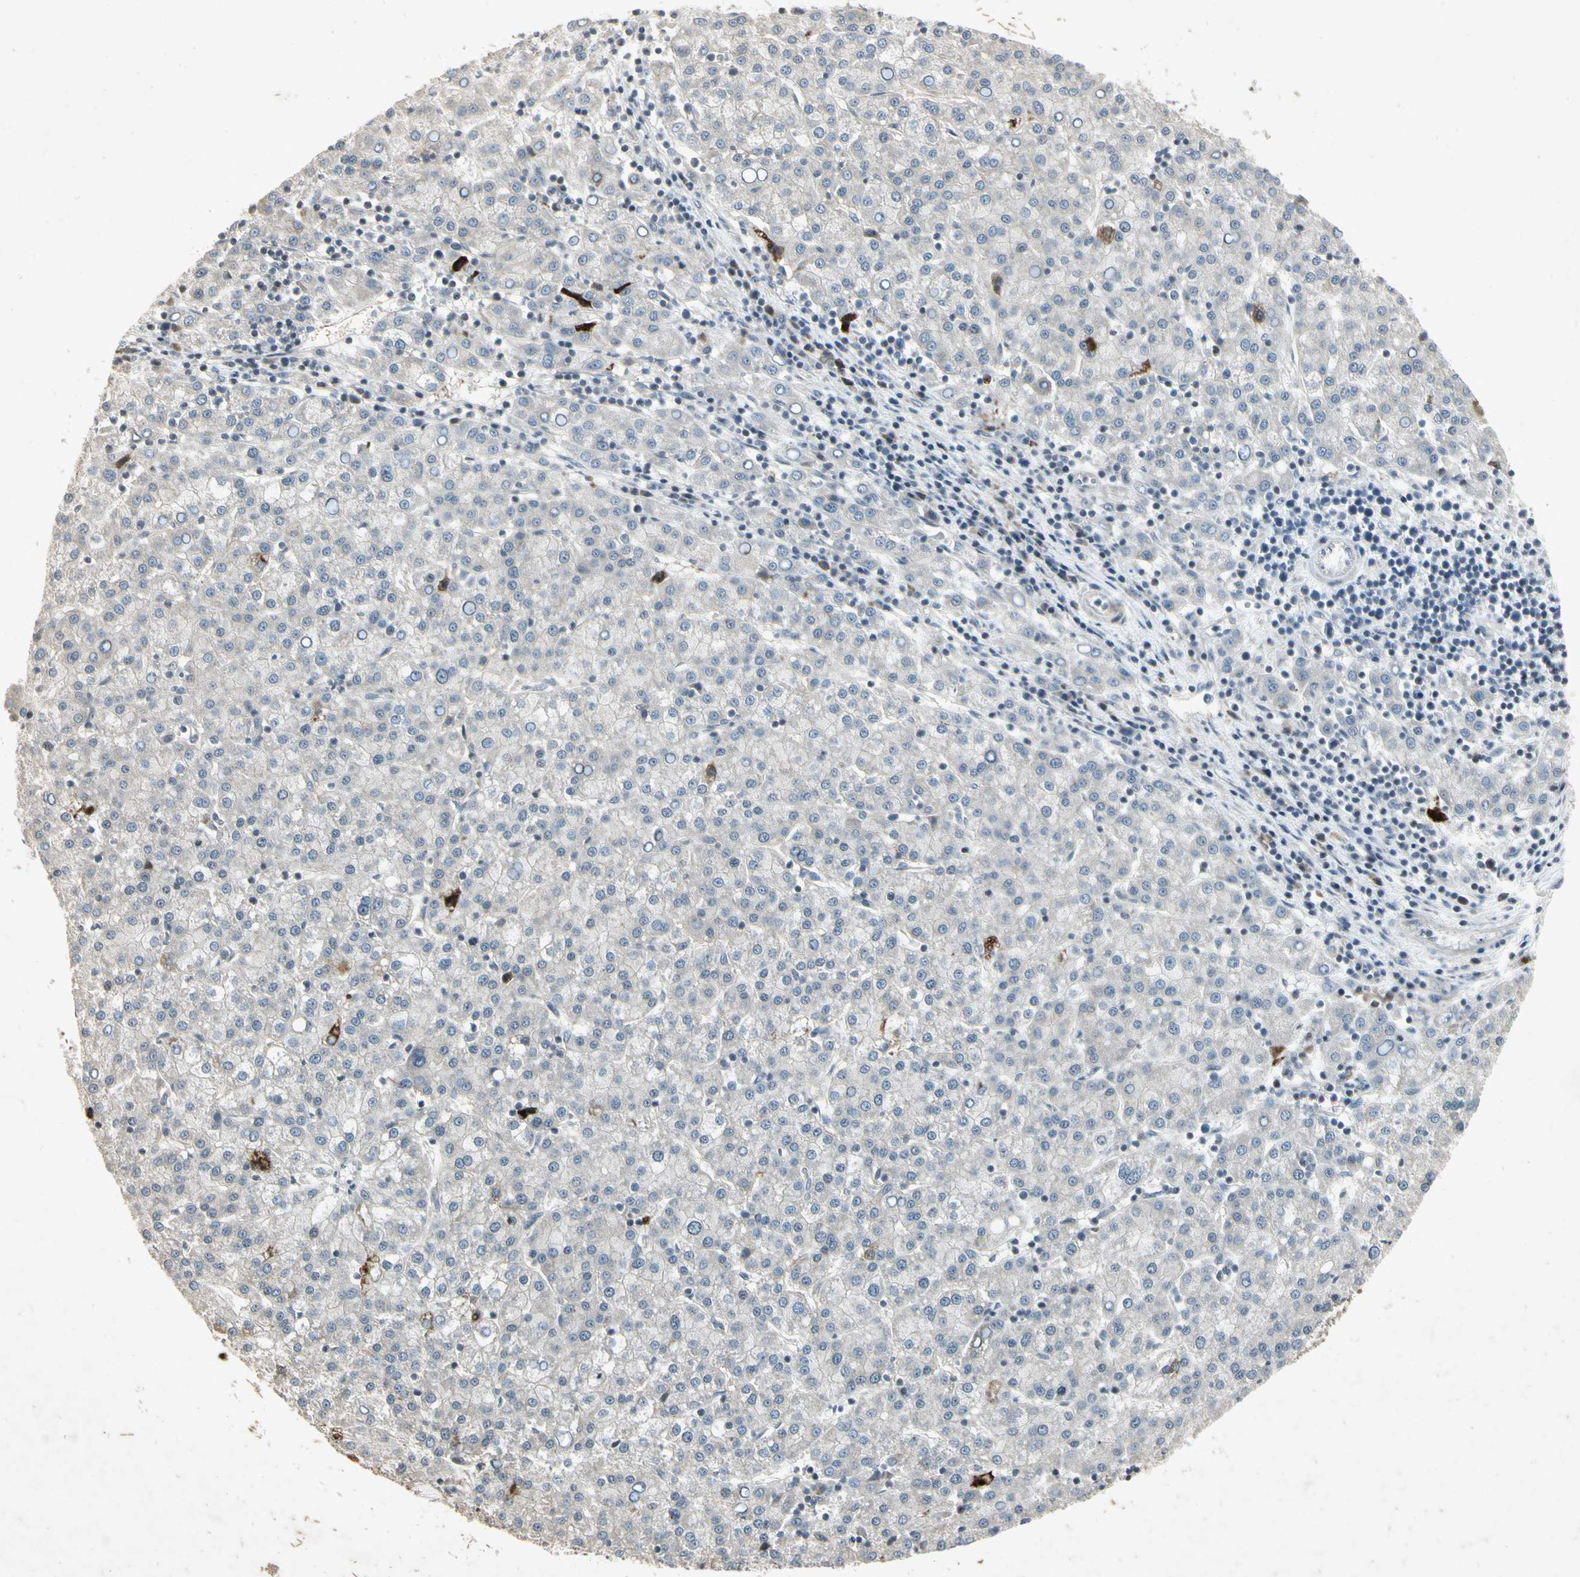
{"staining": {"intensity": "negative", "quantity": "none", "location": "none"}, "tissue": "liver cancer", "cell_type": "Tumor cells", "image_type": "cancer", "snomed": [{"axis": "morphology", "description": "Carcinoma, Hepatocellular, NOS"}, {"axis": "topography", "description": "Liver"}], "caption": "Immunohistochemistry (IHC) of liver hepatocellular carcinoma exhibits no expression in tumor cells. (Immunohistochemistry, brightfield microscopy, high magnification).", "gene": "TEK", "patient": {"sex": "female", "age": 58}}